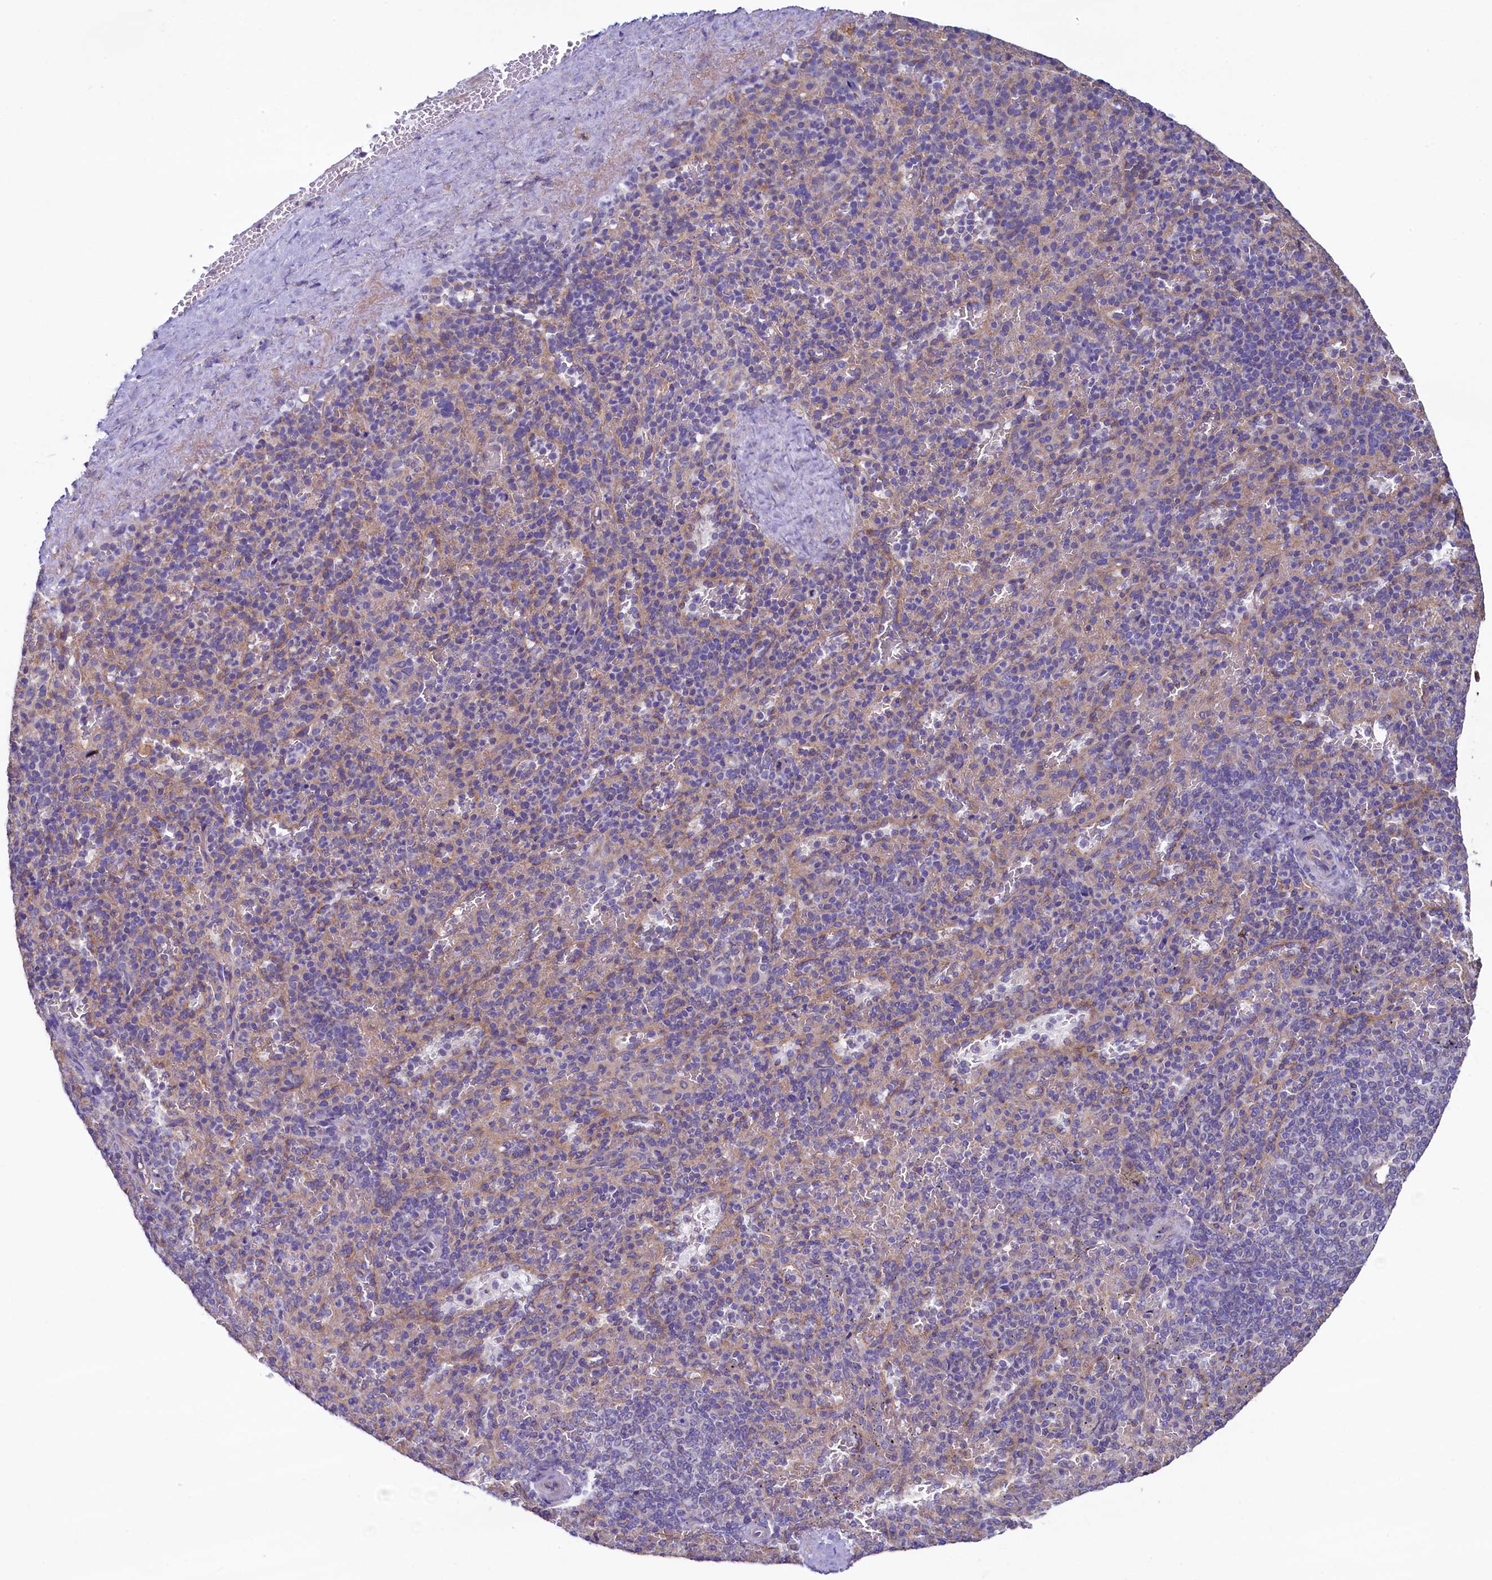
{"staining": {"intensity": "weak", "quantity": "<25%", "location": "cytoplasmic/membranous"}, "tissue": "spleen", "cell_type": "Cells in red pulp", "image_type": "normal", "snomed": [{"axis": "morphology", "description": "Normal tissue, NOS"}, {"axis": "topography", "description": "Spleen"}], "caption": "Human spleen stained for a protein using immunohistochemistry displays no positivity in cells in red pulp.", "gene": "GPR21", "patient": {"sex": "male", "age": 82}}